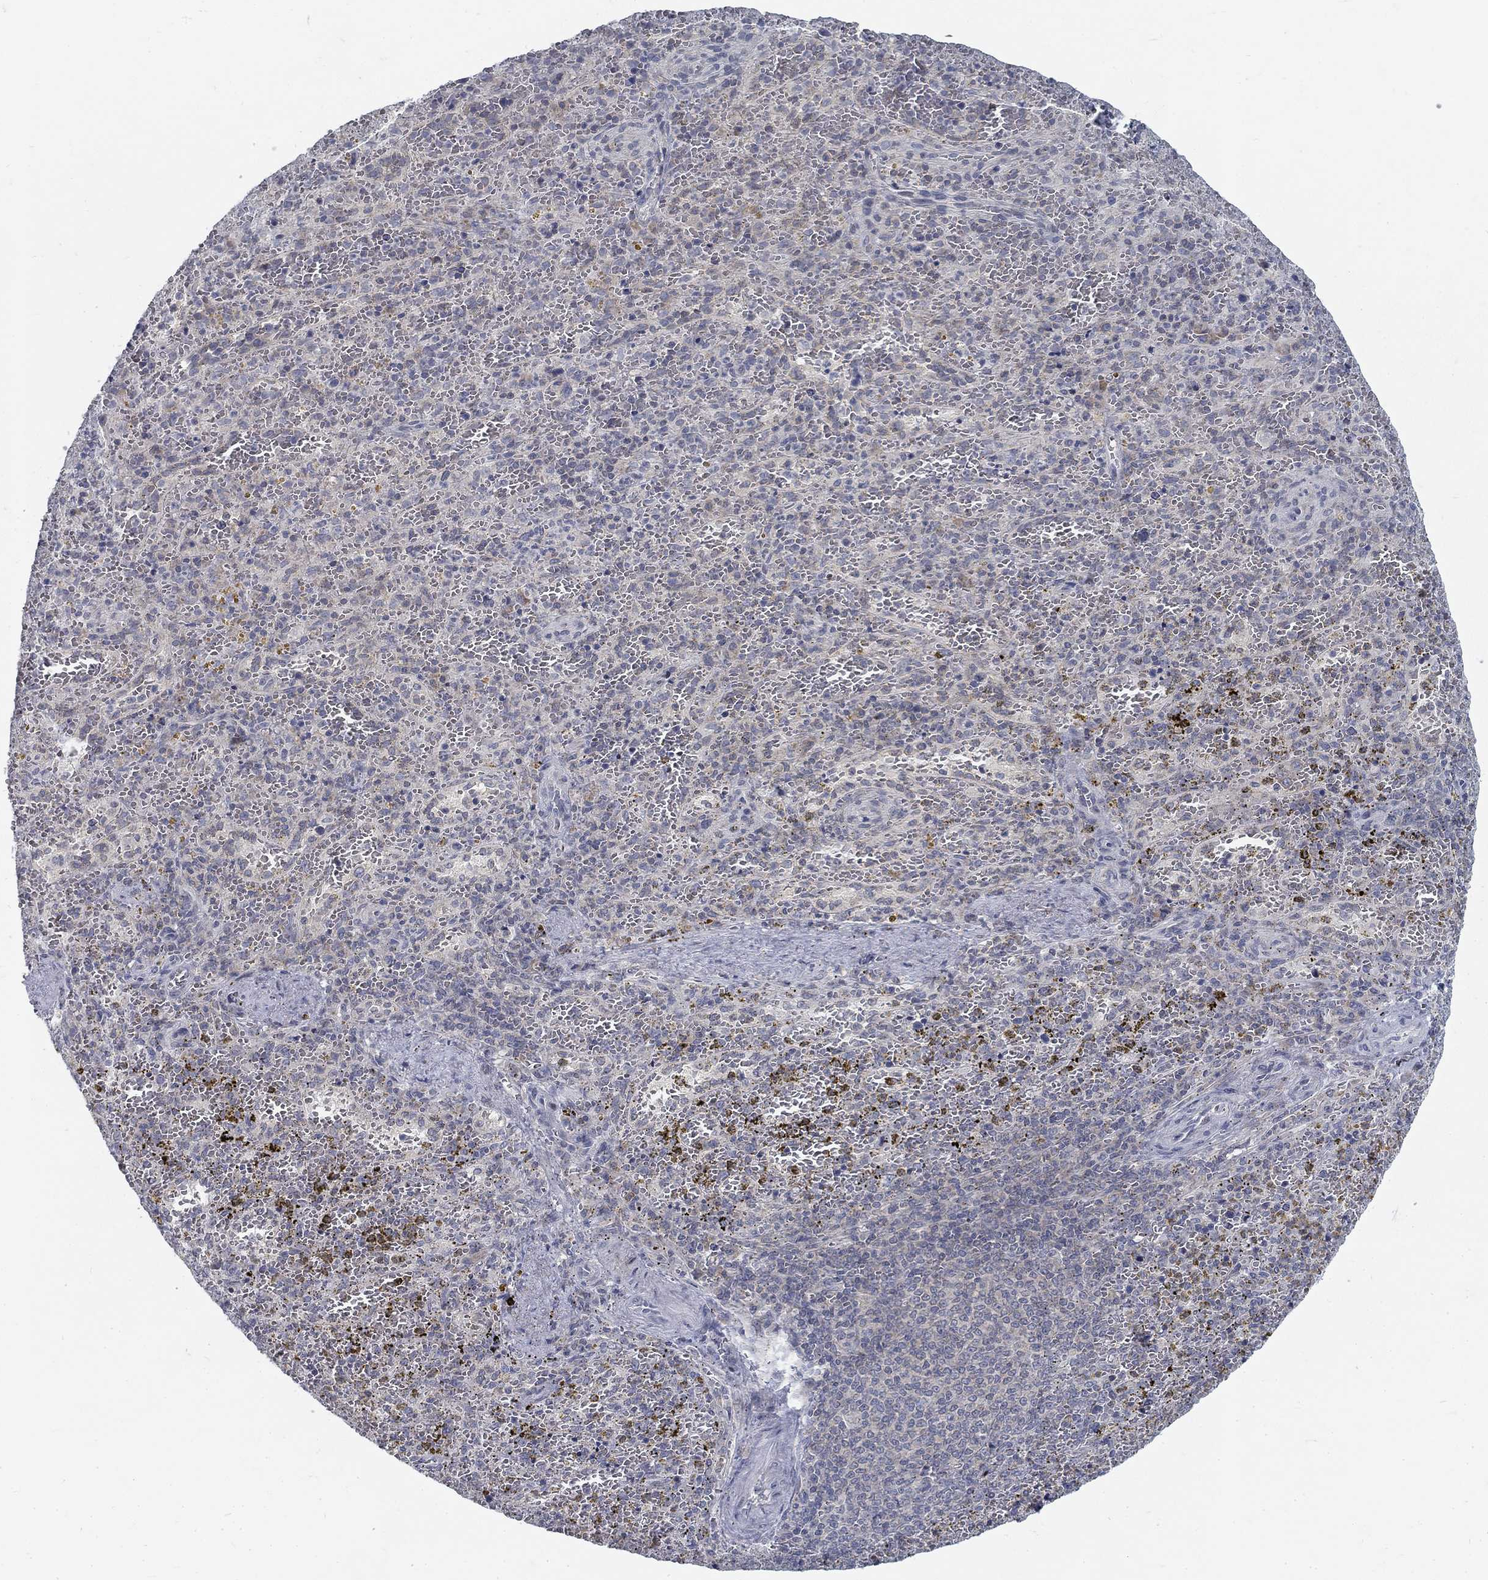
{"staining": {"intensity": "negative", "quantity": "none", "location": "none"}, "tissue": "spleen", "cell_type": "Cells in red pulp", "image_type": "normal", "snomed": [{"axis": "morphology", "description": "Normal tissue, NOS"}, {"axis": "topography", "description": "Spleen"}], "caption": "A high-resolution micrograph shows immunohistochemistry staining of normal spleen, which shows no significant expression in cells in red pulp. Nuclei are stained in blue.", "gene": "ATP1A3", "patient": {"sex": "female", "age": 50}}